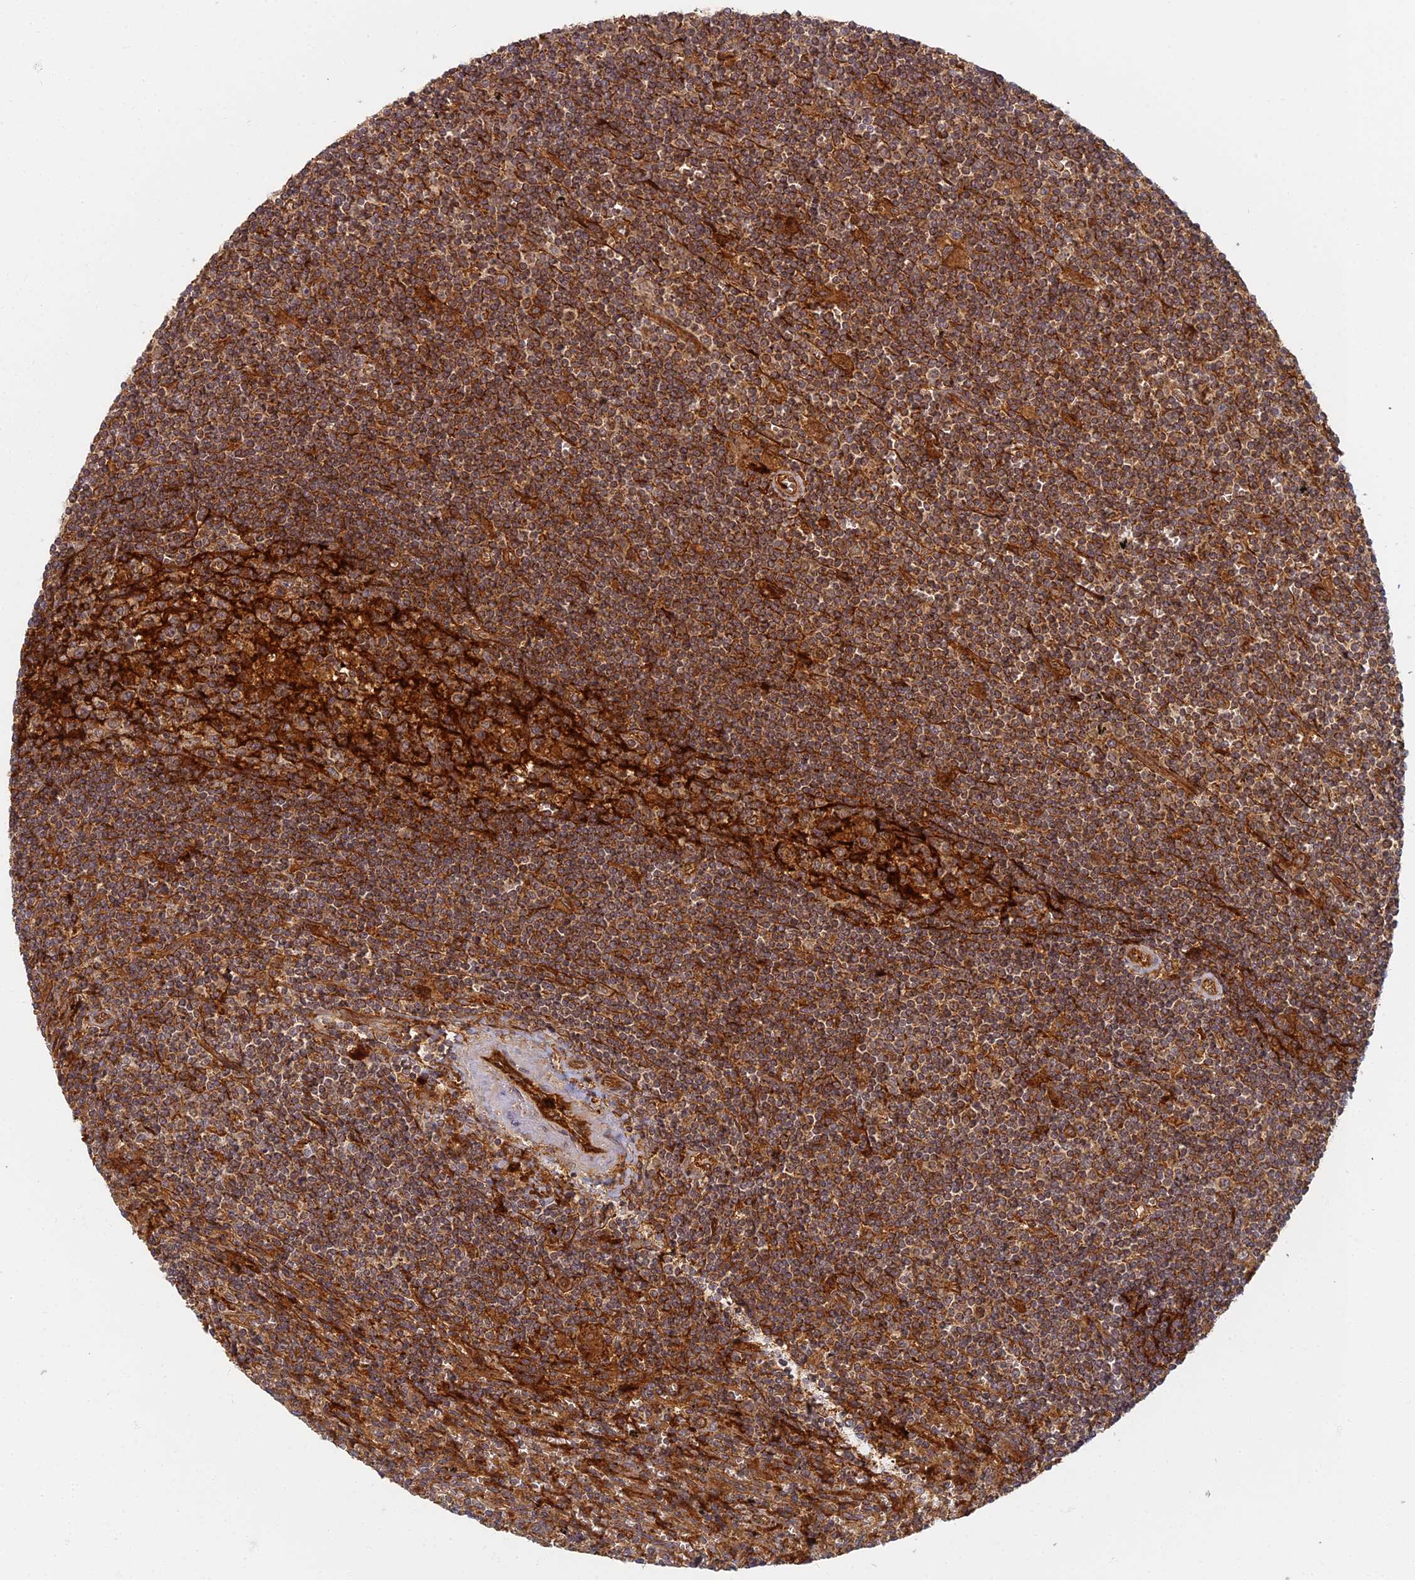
{"staining": {"intensity": "strong", "quantity": ">75%", "location": "cytoplasmic/membranous"}, "tissue": "lymphoma", "cell_type": "Tumor cells", "image_type": "cancer", "snomed": [{"axis": "morphology", "description": "Malignant lymphoma, non-Hodgkin's type, Low grade"}, {"axis": "topography", "description": "Spleen"}], "caption": "High-power microscopy captured an immunohistochemistry (IHC) micrograph of low-grade malignant lymphoma, non-Hodgkin's type, revealing strong cytoplasmic/membranous positivity in about >75% of tumor cells.", "gene": "INO80D", "patient": {"sex": "male", "age": 76}}